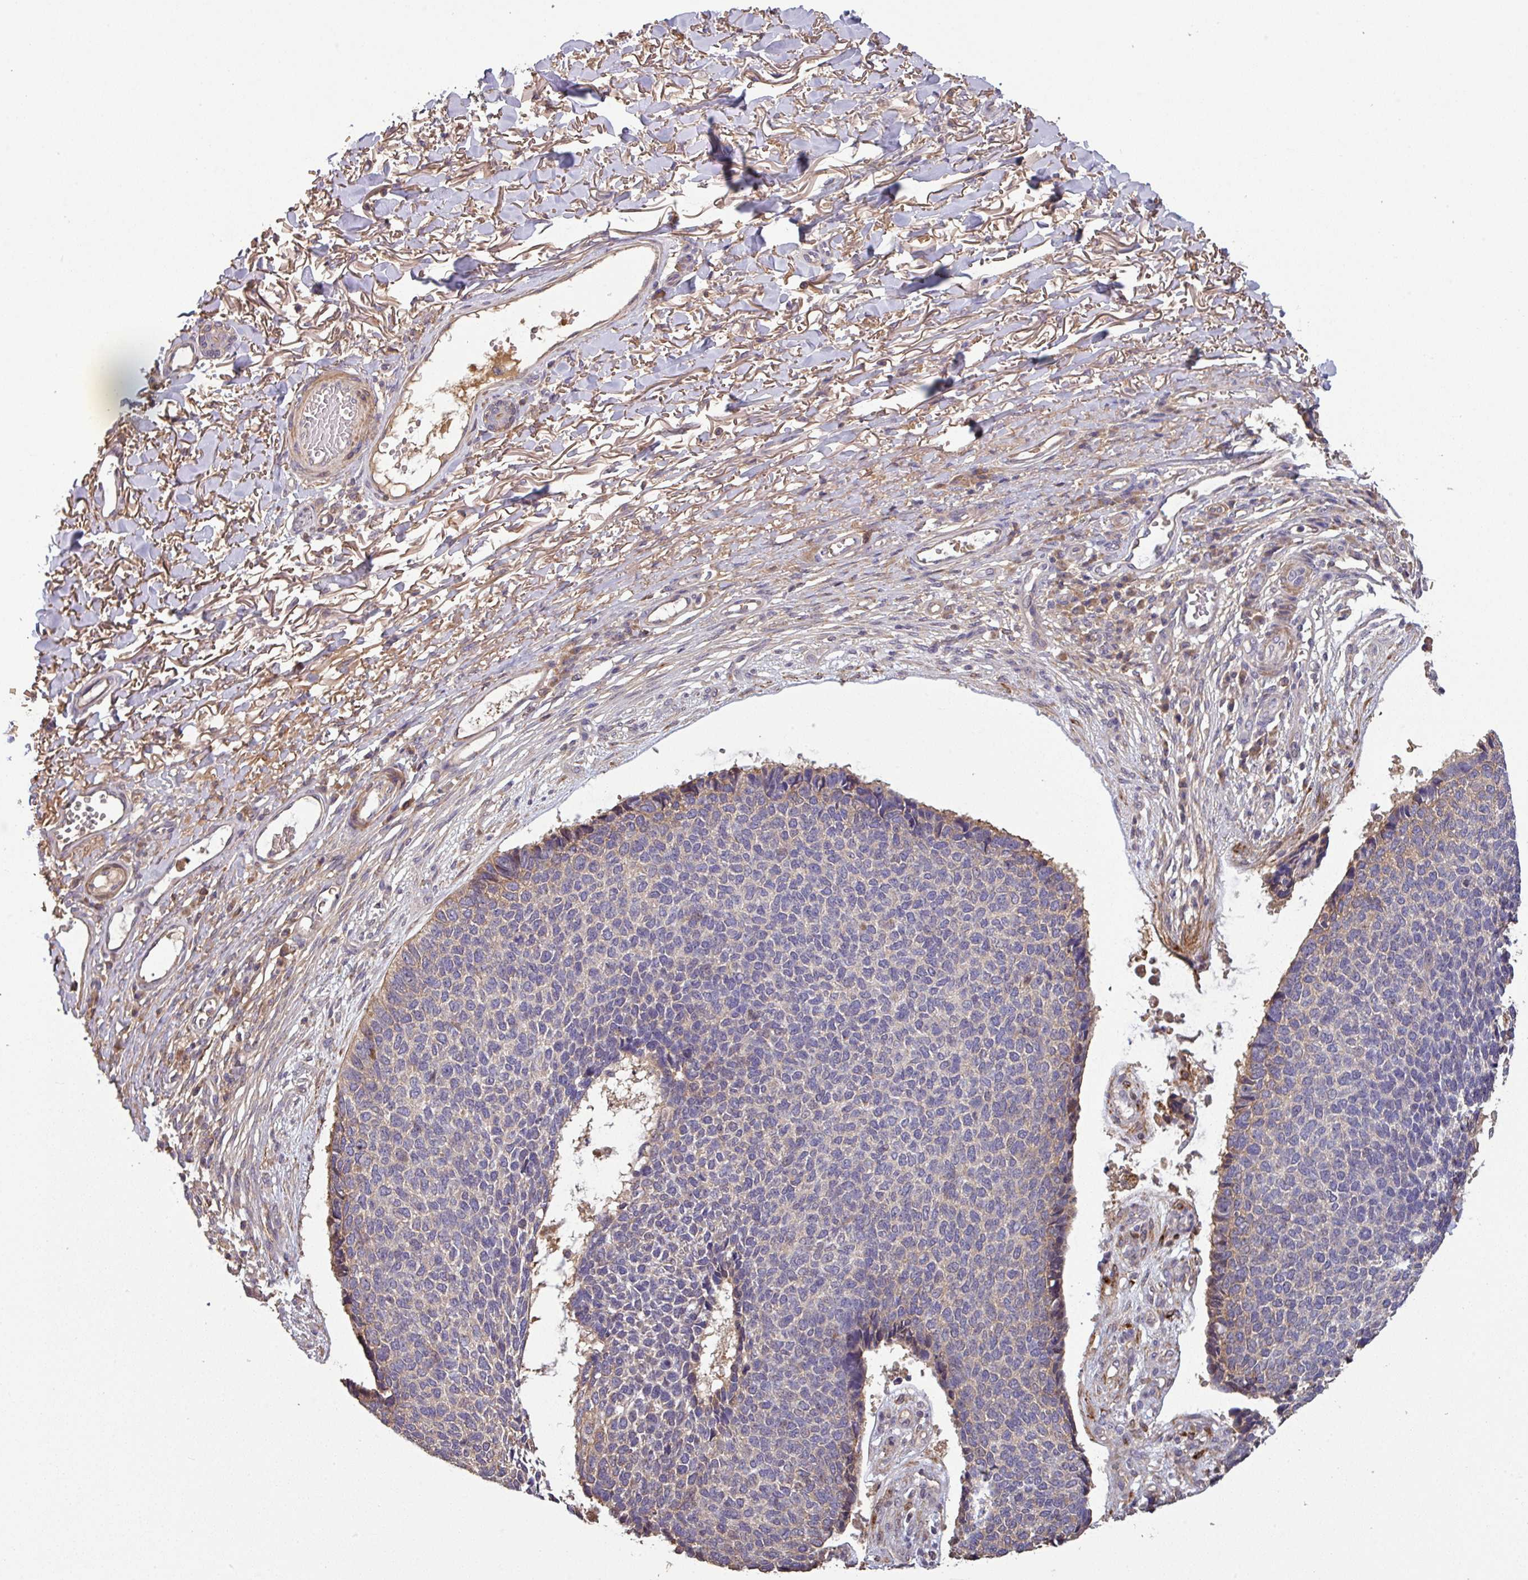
{"staining": {"intensity": "moderate", "quantity": "<25%", "location": "cytoplasmic/membranous"}, "tissue": "skin cancer", "cell_type": "Tumor cells", "image_type": "cancer", "snomed": [{"axis": "morphology", "description": "Basal cell carcinoma"}, {"axis": "topography", "description": "Skin"}], "caption": "Immunohistochemical staining of human skin cancer (basal cell carcinoma) demonstrates low levels of moderate cytoplasmic/membranous staining in approximately <25% of tumor cells.", "gene": "ISLR", "patient": {"sex": "female", "age": 84}}